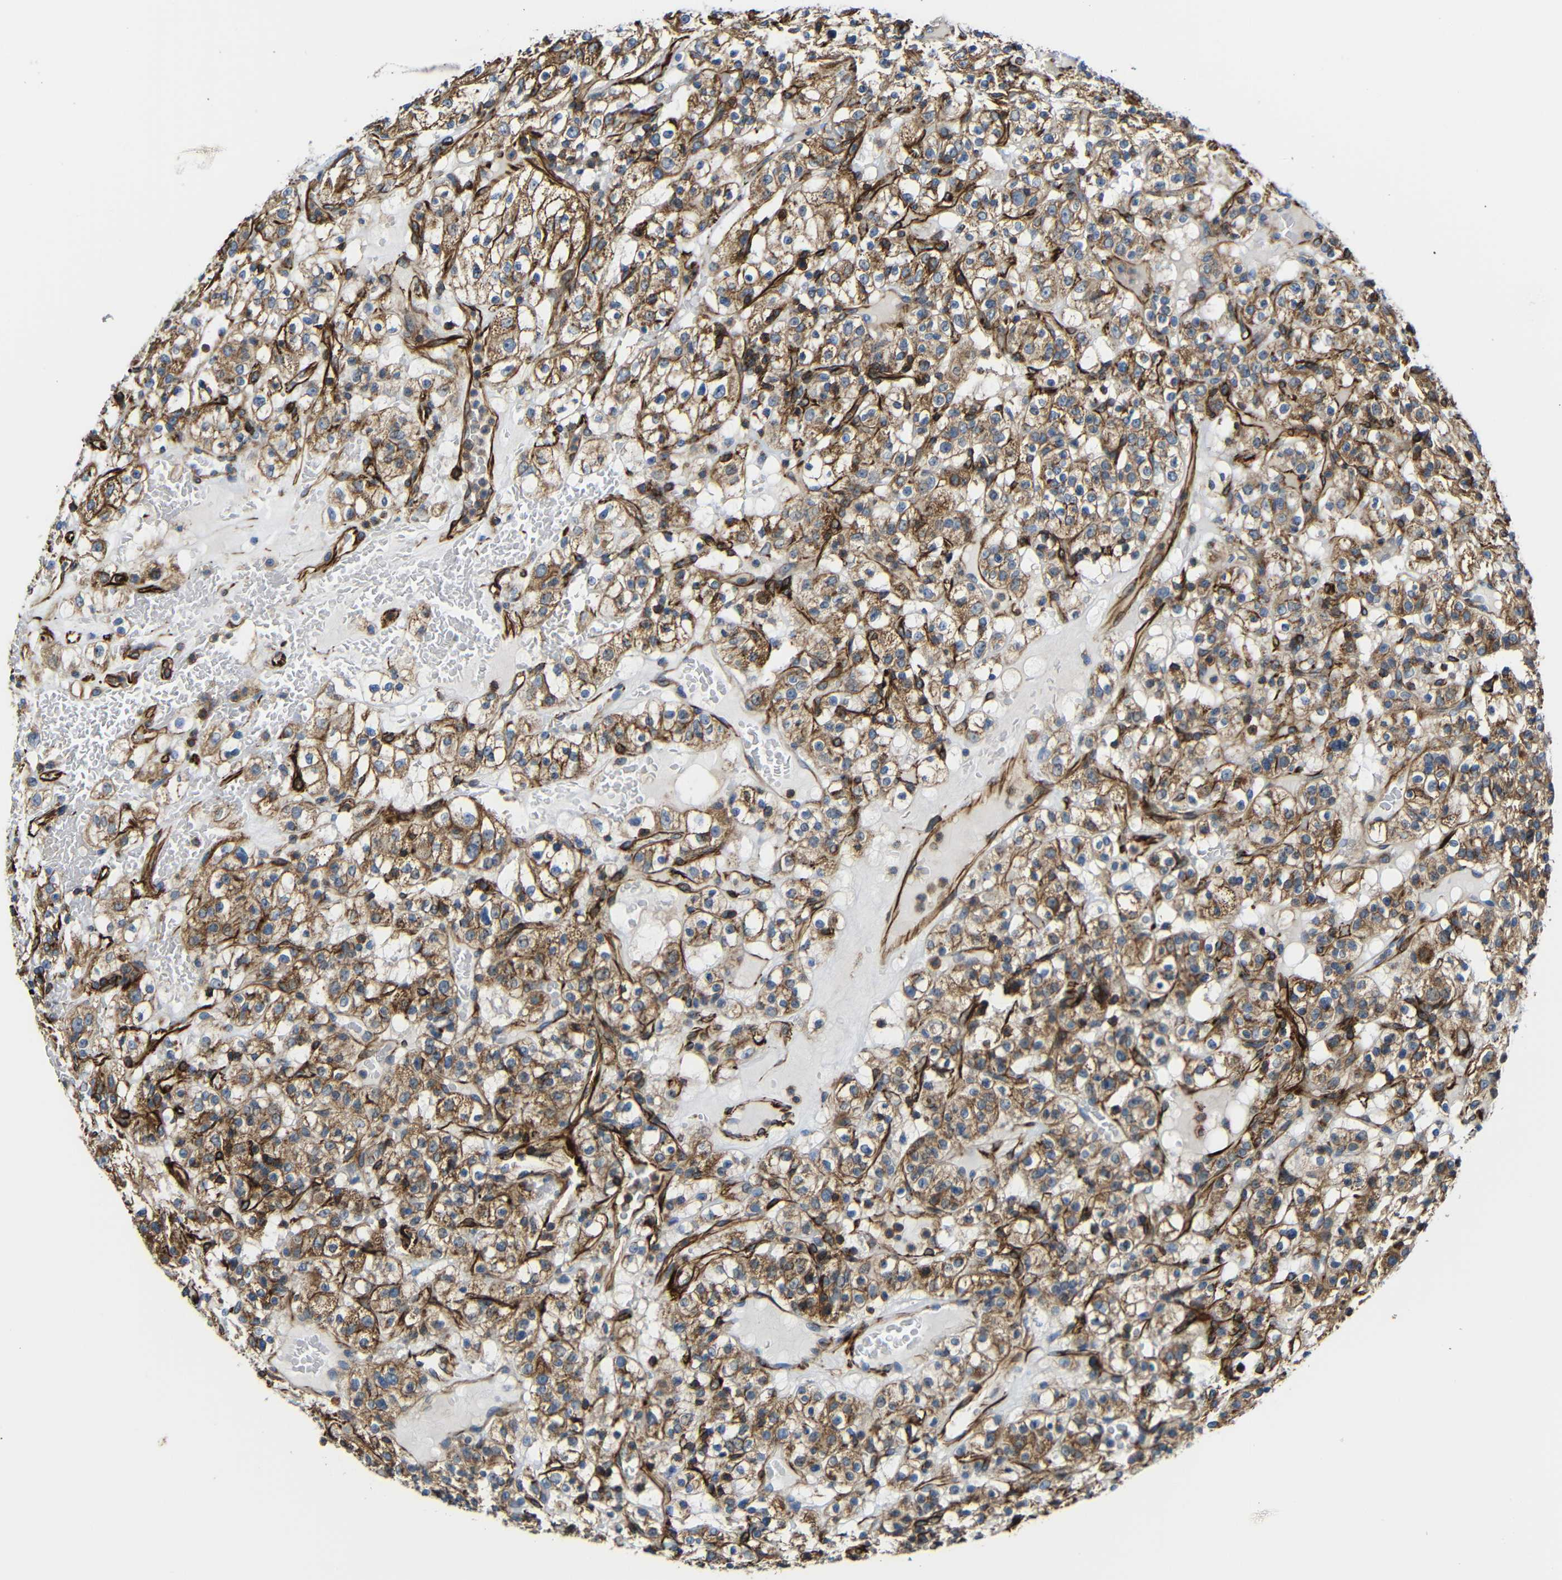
{"staining": {"intensity": "moderate", "quantity": ">75%", "location": "cytoplasmic/membranous"}, "tissue": "renal cancer", "cell_type": "Tumor cells", "image_type": "cancer", "snomed": [{"axis": "morphology", "description": "Normal tissue, NOS"}, {"axis": "morphology", "description": "Adenocarcinoma, NOS"}, {"axis": "topography", "description": "Kidney"}], "caption": "Renal adenocarcinoma tissue reveals moderate cytoplasmic/membranous expression in approximately >75% of tumor cells, visualized by immunohistochemistry. (DAB IHC with brightfield microscopy, high magnification).", "gene": "IGSF10", "patient": {"sex": "female", "age": 72}}